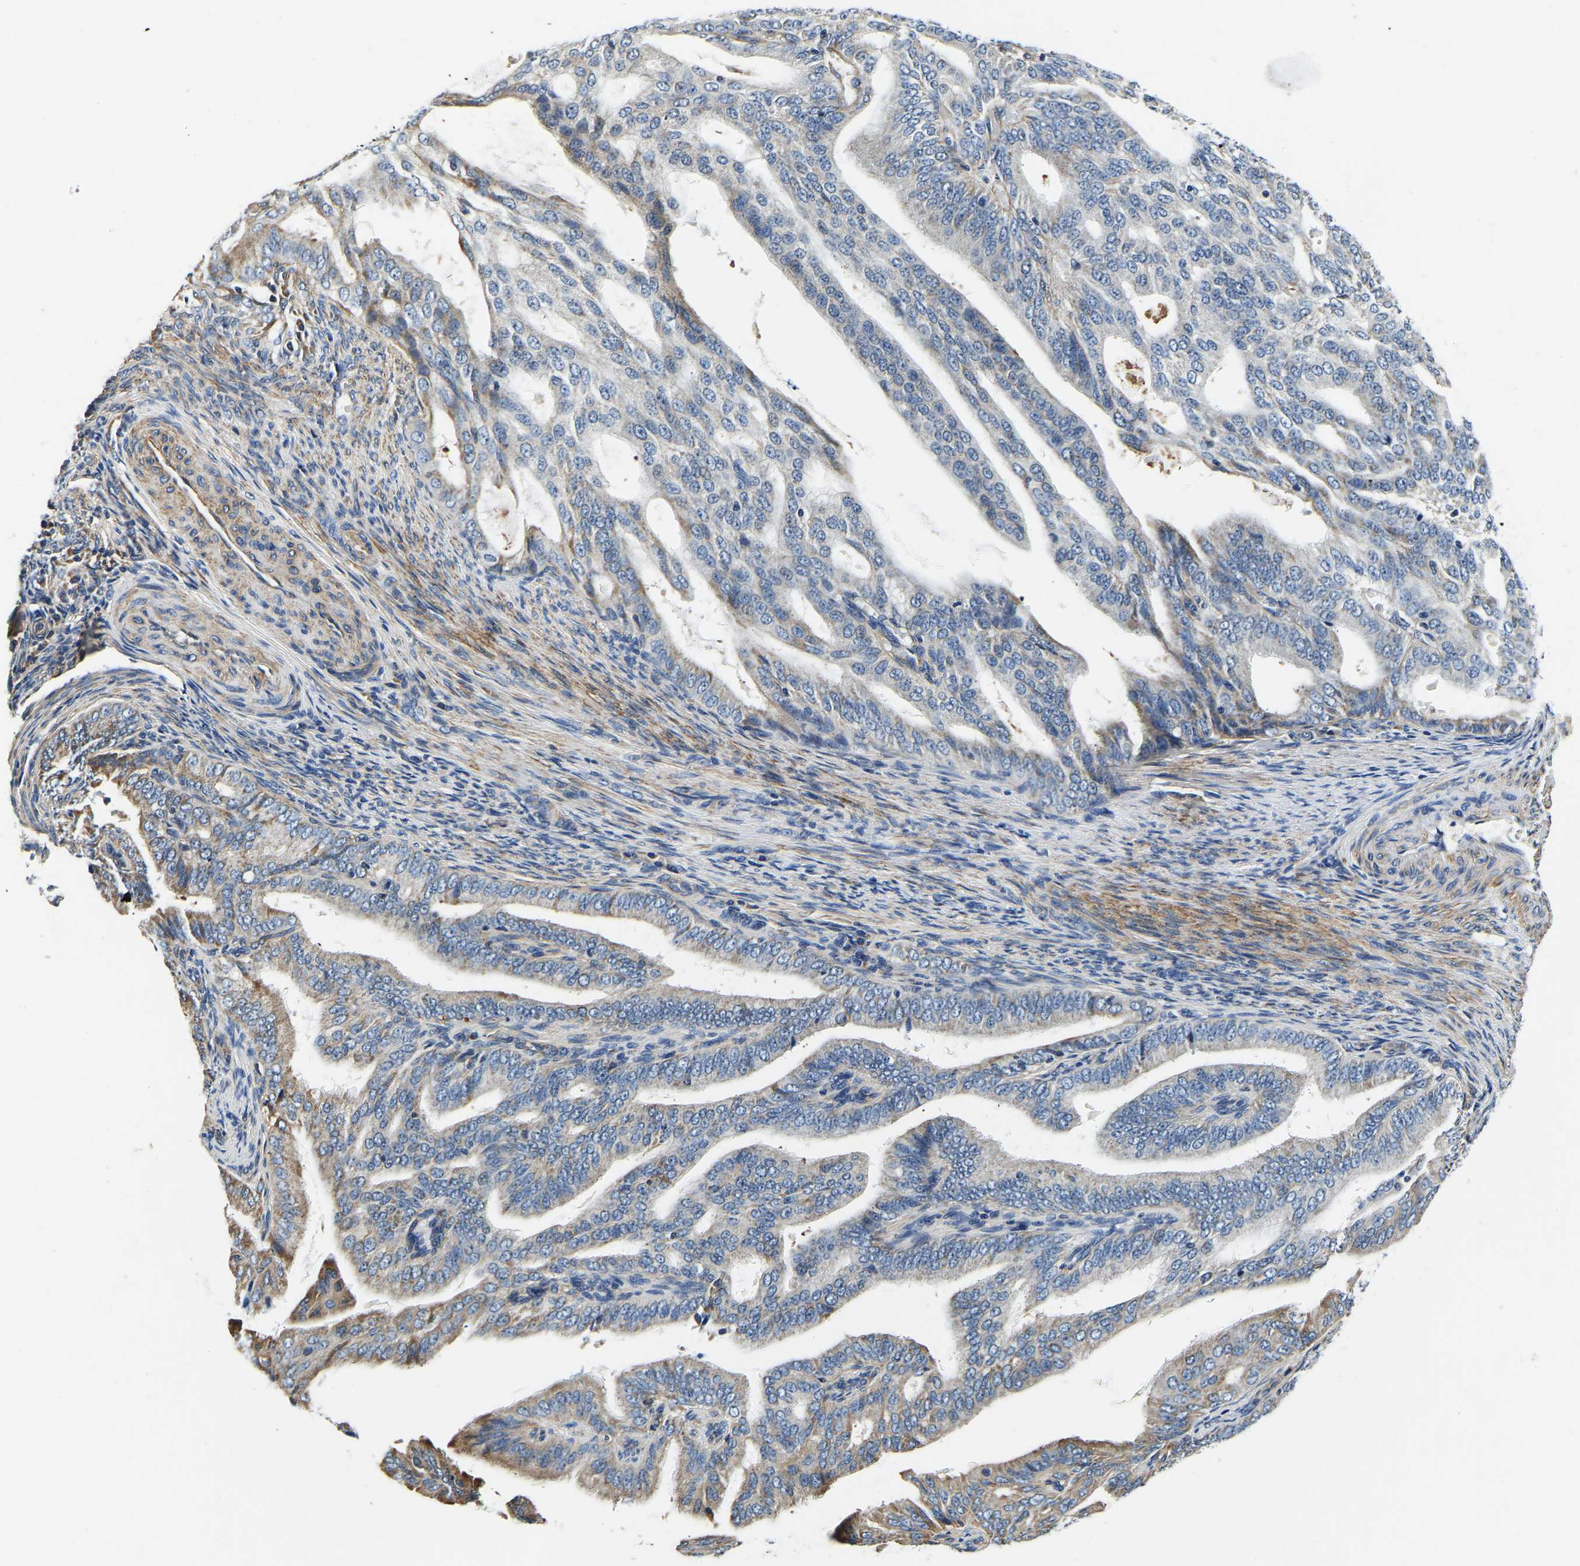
{"staining": {"intensity": "moderate", "quantity": "<25%", "location": "cytoplasmic/membranous"}, "tissue": "endometrial cancer", "cell_type": "Tumor cells", "image_type": "cancer", "snomed": [{"axis": "morphology", "description": "Adenocarcinoma, NOS"}, {"axis": "topography", "description": "Endometrium"}], "caption": "This is an image of immunohistochemistry (IHC) staining of endometrial cancer, which shows moderate positivity in the cytoplasmic/membranous of tumor cells.", "gene": "KCTD17", "patient": {"sex": "female", "age": 58}}